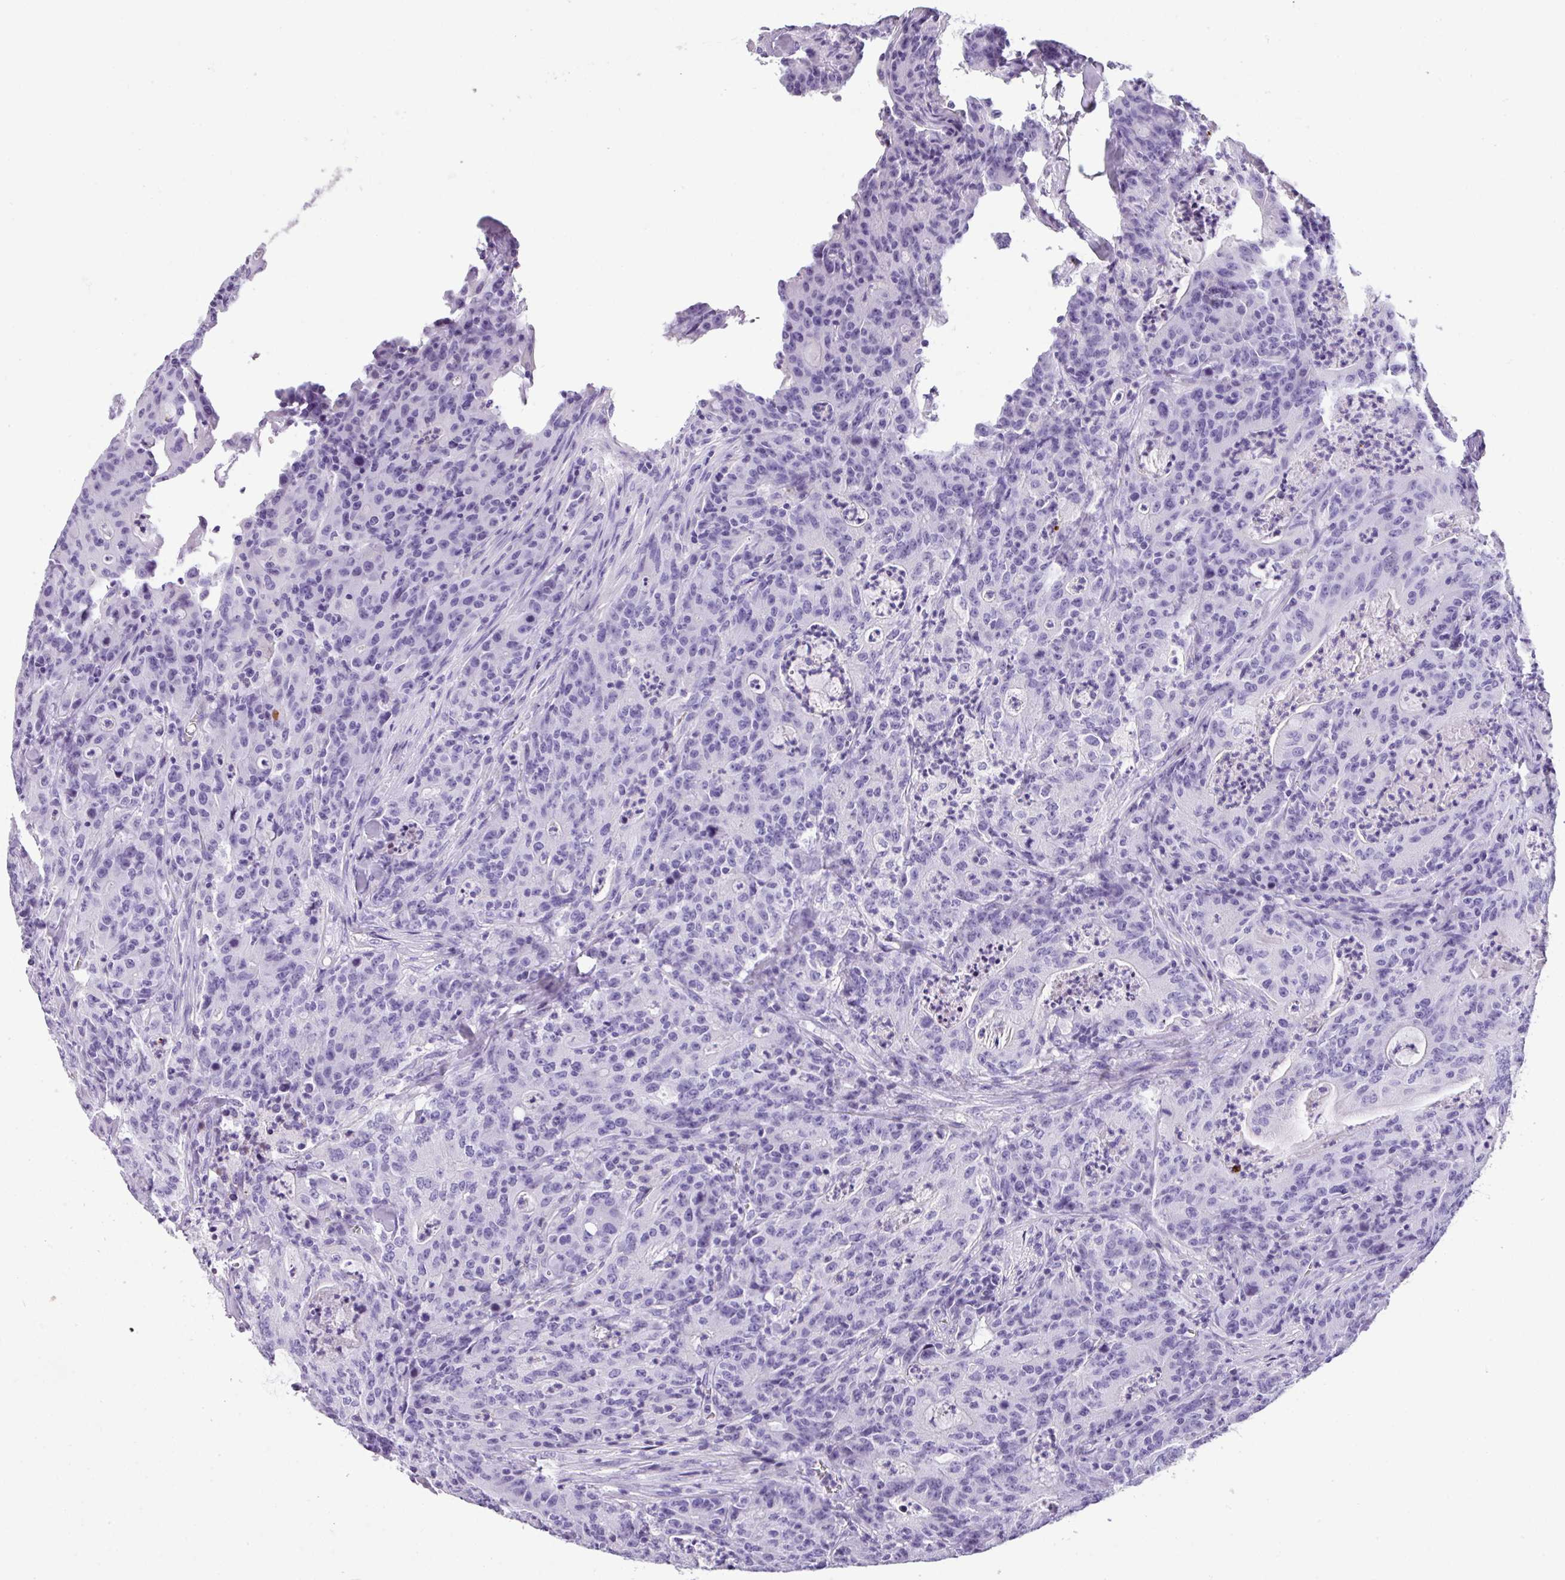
{"staining": {"intensity": "negative", "quantity": "none", "location": "none"}, "tissue": "colorectal cancer", "cell_type": "Tumor cells", "image_type": "cancer", "snomed": [{"axis": "morphology", "description": "Adenocarcinoma, NOS"}, {"axis": "topography", "description": "Colon"}], "caption": "Protein analysis of colorectal cancer shows no significant expression in tumor cells. (Brightfield microscopy of DAB (3,3'-diaminobenzidine) IHC at high magnification).", "gene": "MUC21", "patient": {"sex": "male", "age": 83}}